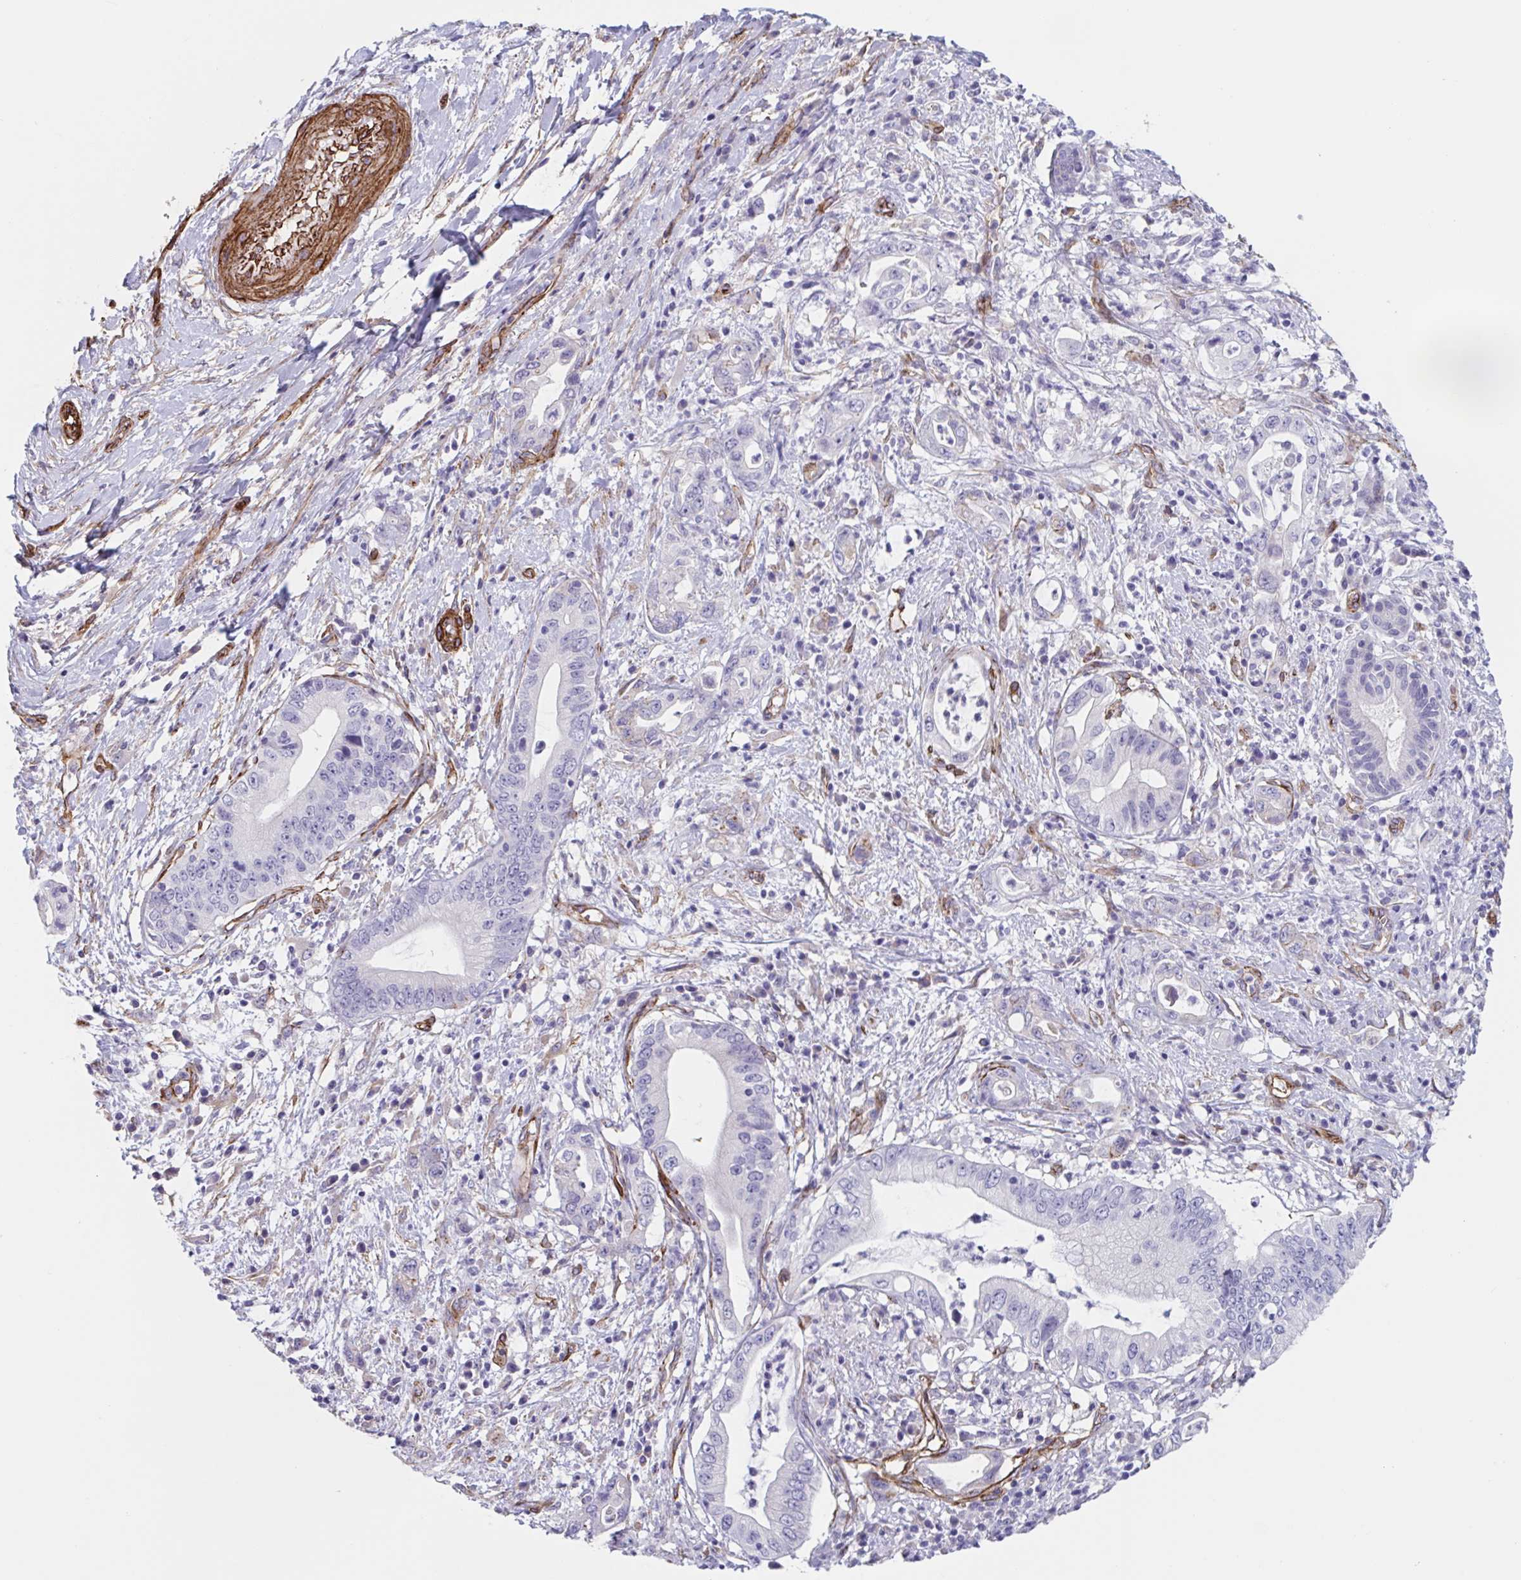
{"staining": {"intensity": "negative", "quantity": "none", "location": "none"}, "tissue": "pancreatic cancer", "cell_type": "Tumor cells", "image_type": "cancer", "snomed": [{"axis": "morphology", "description": "Adenocarcinoma, NOS"}, {"axis": "topography", "description": "Pancreas"}], "caption": "An immunohistochemistry photomicrograph of pancreatic adenocarcinoma is shown. There is no staining in tumor cells of pancreatic adenocarcinoma.", "gene": "CITED4", "patient": {"sex": "female", "age": 72}}